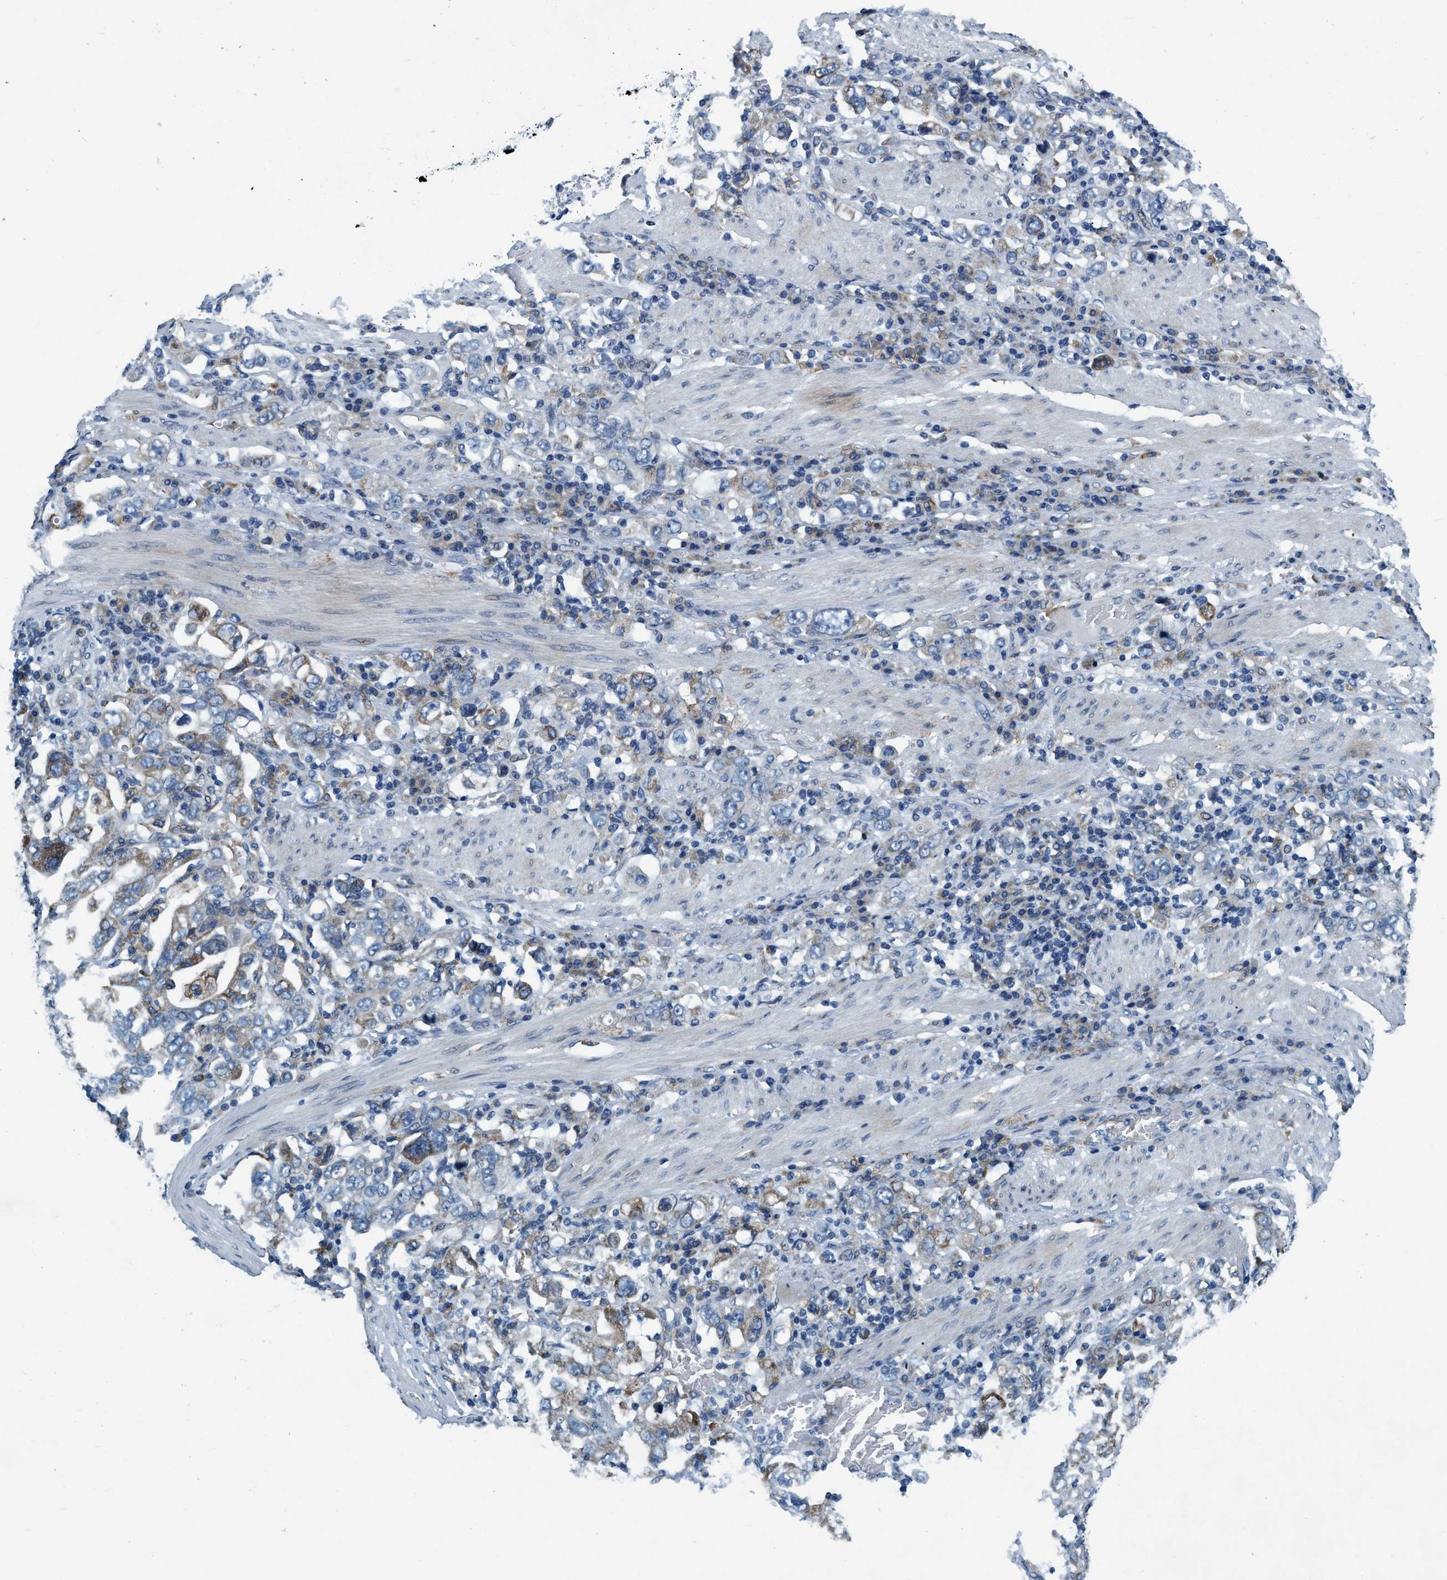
{"staining": {"intensity": "moderate", "quantity": "<25%", "location": "cytoplasmic/membranous"}, "tissue": "stomach cancer", "cell_type": "Tumor cells", "image_type": "cancer", "snomed": [{"axis": "morphology", "description": "Adenocarcinoma, NOS"}, {"axis": "topography", "description": "Stomach, upper"}], "caption": "A high-resolution photomicrograph shows IHC staining of stomach cancer (adenocarcinoma), which exhibits moderate cytoplasmic/membranous positivity in approximately <25% of tumor cells.", "gene": "ARMC9", "patient": {"sex": "male", "age": 62}}